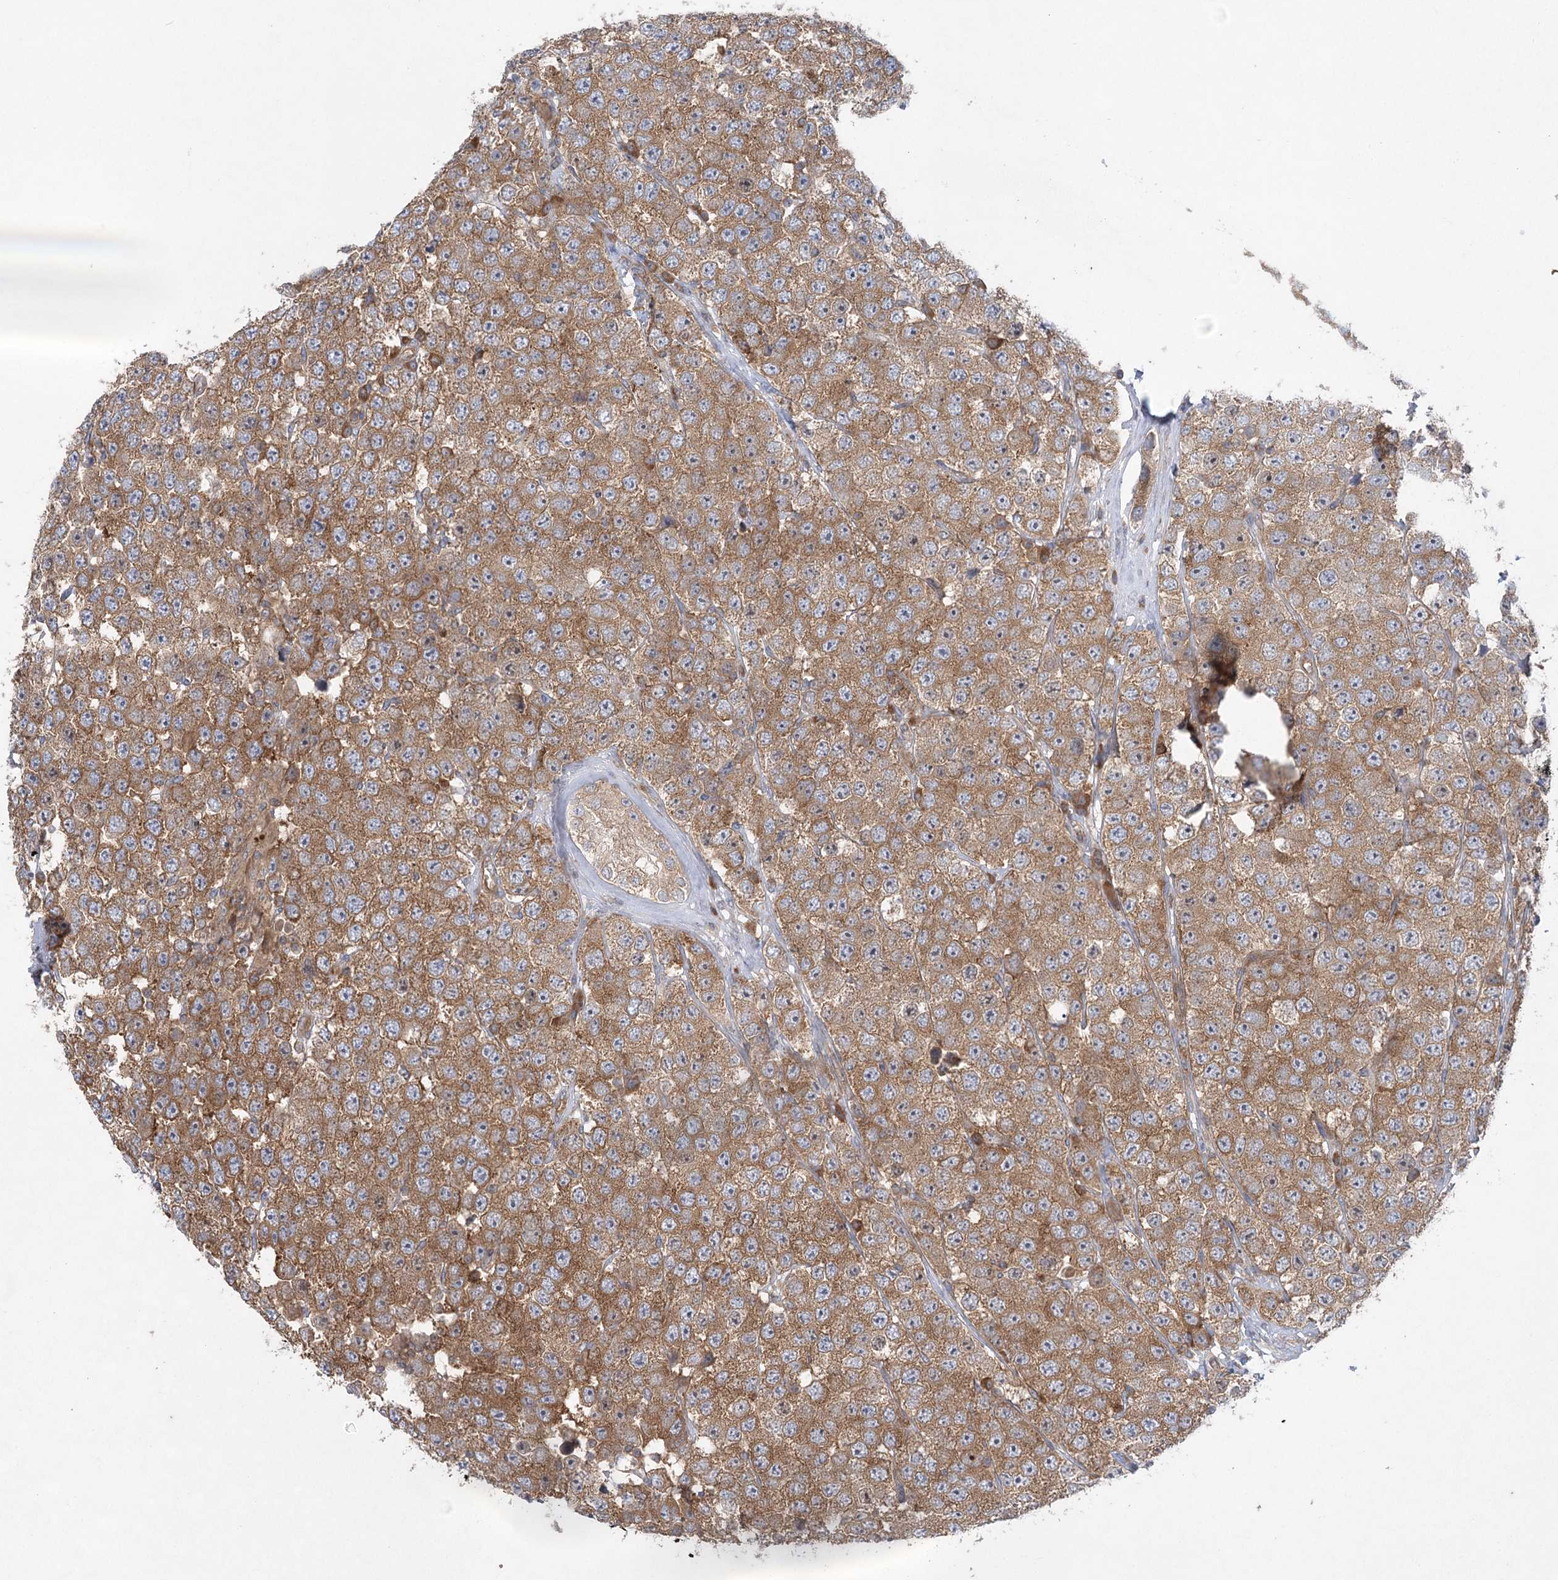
{"staining": {"intensity": "moderate", "quantity": ">75%", "location": "cytoplasmic/membranous"}, "tissue": "testis cancer", "cell_type": "Tumor cells", "image_type": "cancer", "snomed": [{"axis": "morphology", "description": "Seminoma, NOS"}, {"axis": "topography", "description": "Testis"}], "caption": "Human testis cancer stained with a brown dye shows moderate cytoplasmic/membranous positive expression in about >75% of tumor cells.", "gene": "EIF3A", "patient": {"sex": "male", "age": 28}}